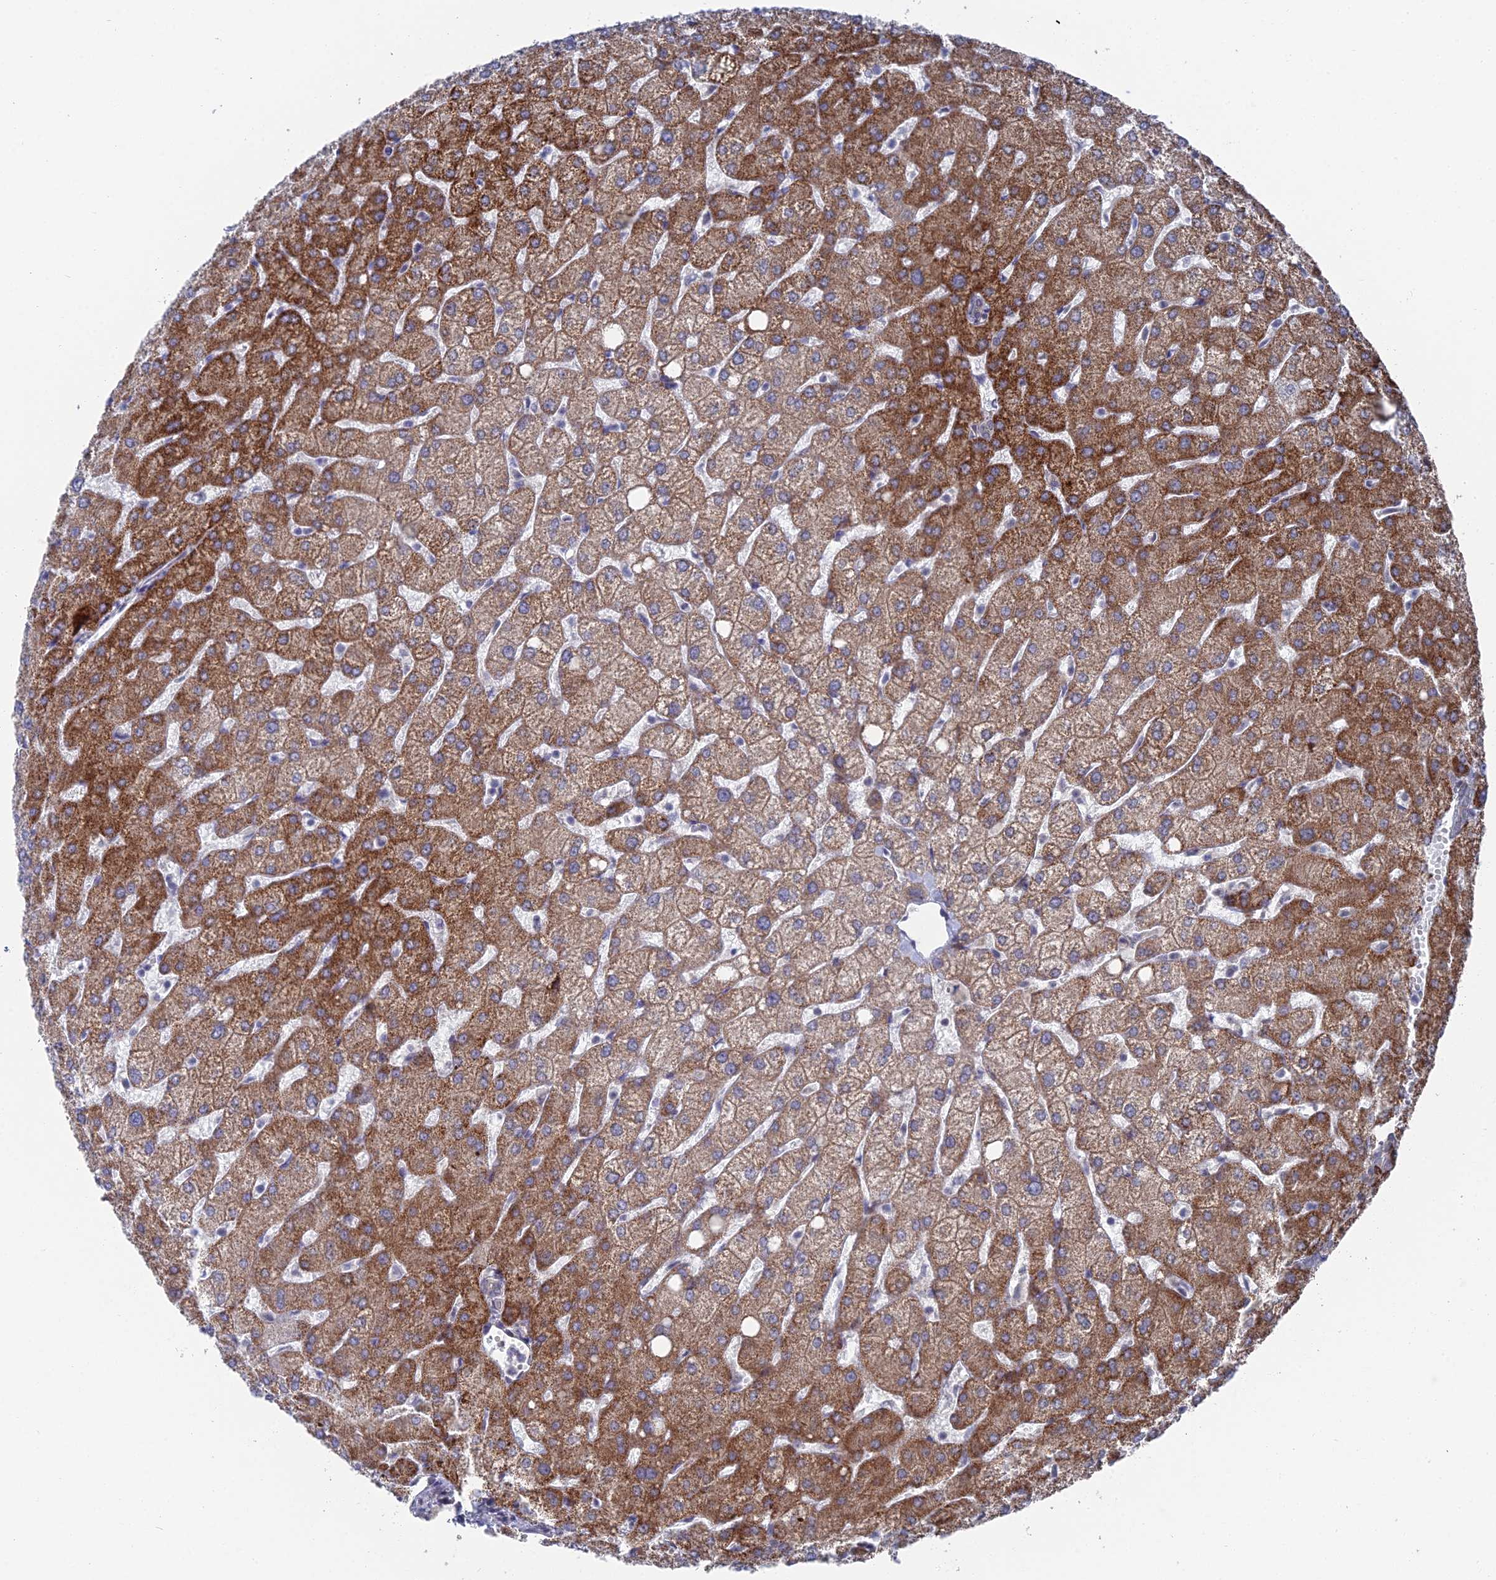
{"staining": {"intensity": "negative", "quantity": "none", "location": "none"}, "tissue": "liver", "cell_type": "Cholangiocytes", "image_type": "normal", "snomed": [{"axis": "morphology", "description": "Normal tissue, NOS"}, {"axis": "topography", "description": "Liver"}], "caption": "The photomicrograph exhibits no significant staining in cholangiocytes of liver.", "gene": "FHIP2A", "patient": {"sex": "female", "age": 54}}